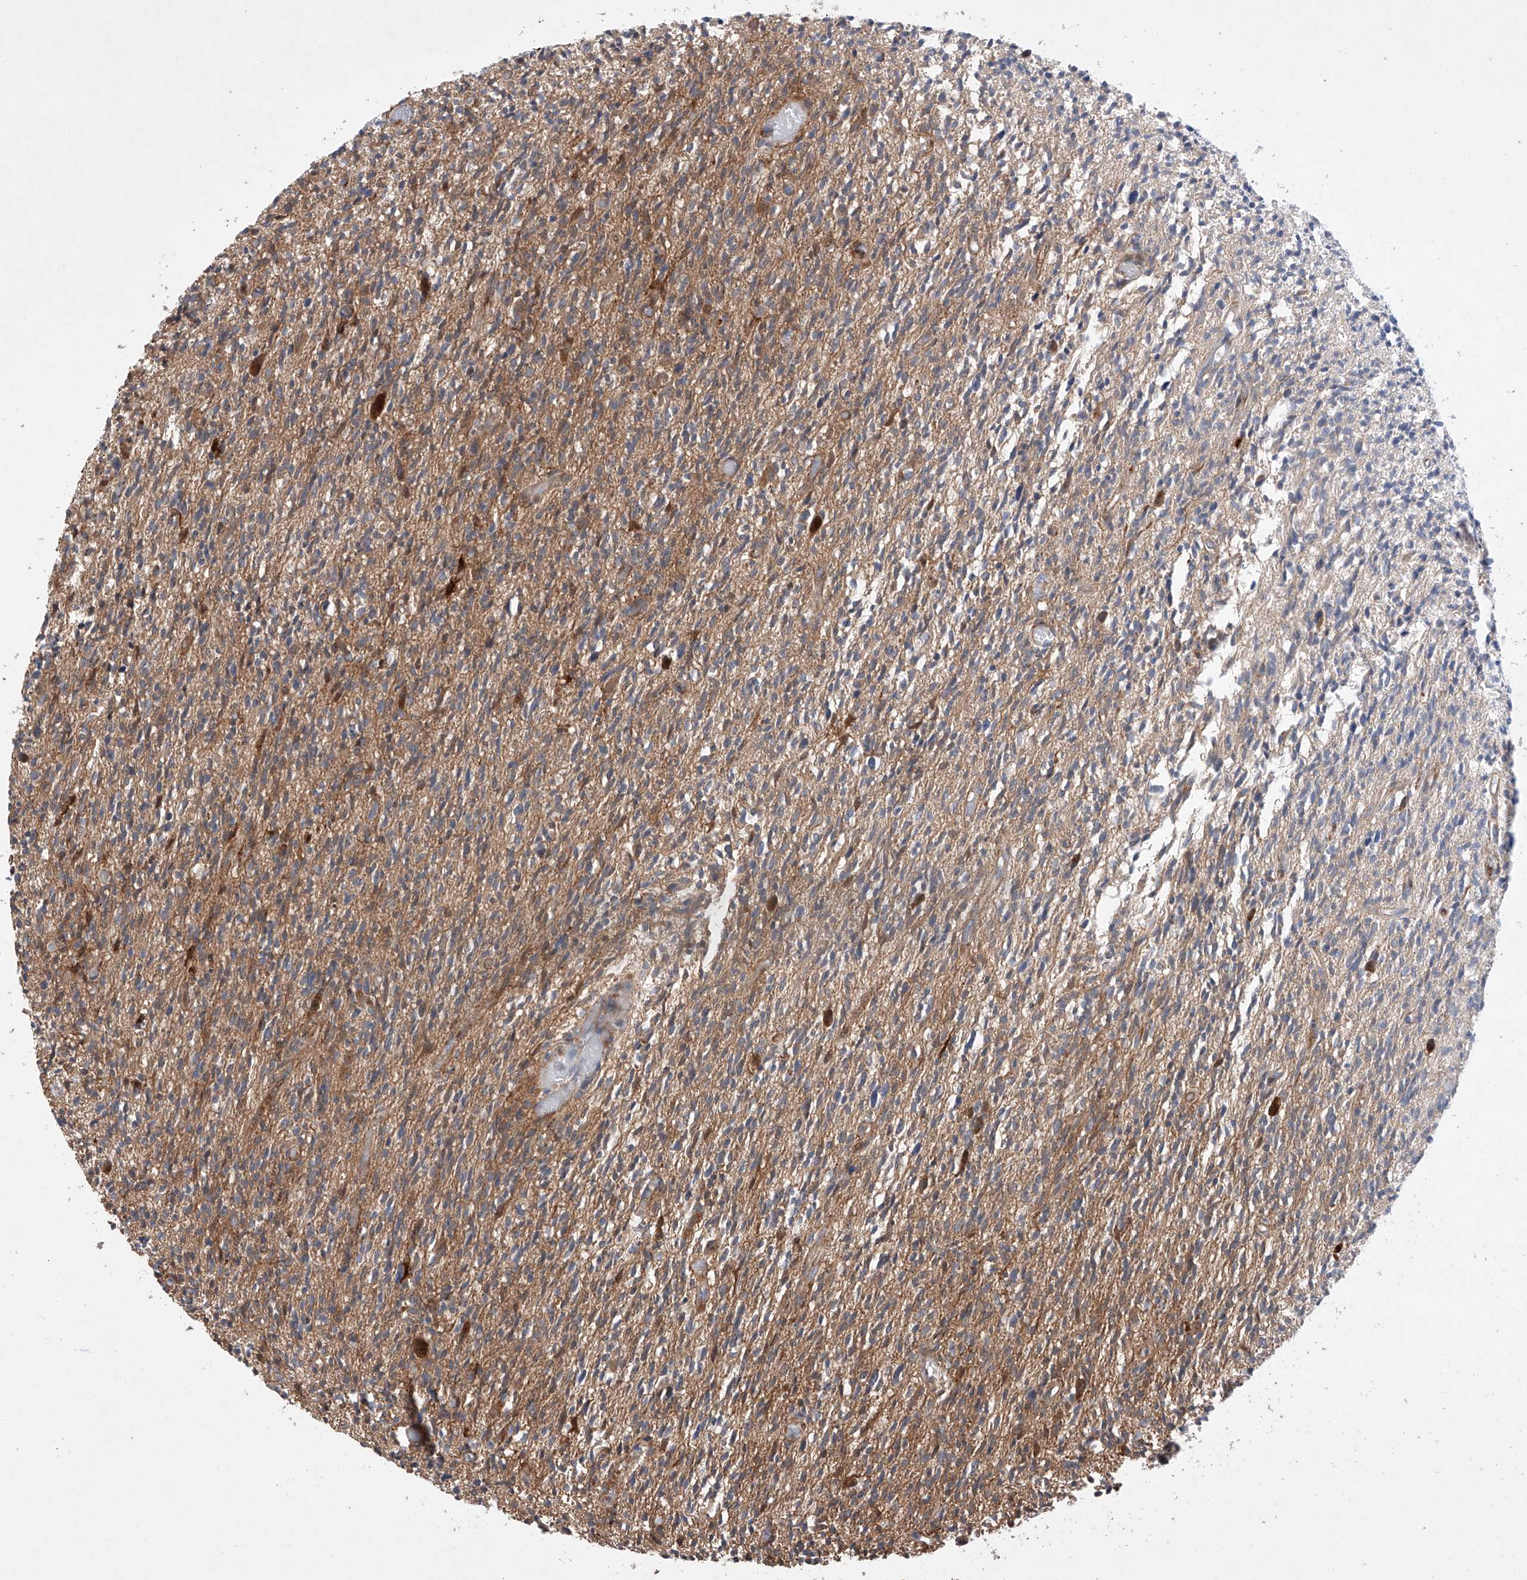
{"staining": {"intensity": "weak", "quantity": "25%-75%", "location": "cytoplasmic/membranous"}, "tissue": "glioma", "cell_type": "Tumor cells", "image_type": "cancer", "snomed": [{"axis": "morphology", "description": "Glioma, malignant, High grade"}, {"axis": "topography", "description": "Brain"}], "caption": "Immunohistochemical staining of high-grade glioma (malignant) displays low levels of weak cytoplasmic/membranous protein staining in approximately 25%-75% of tumor cells.", "gene": "TIMM23", "patient": {"sex": "female", "age": 57}}